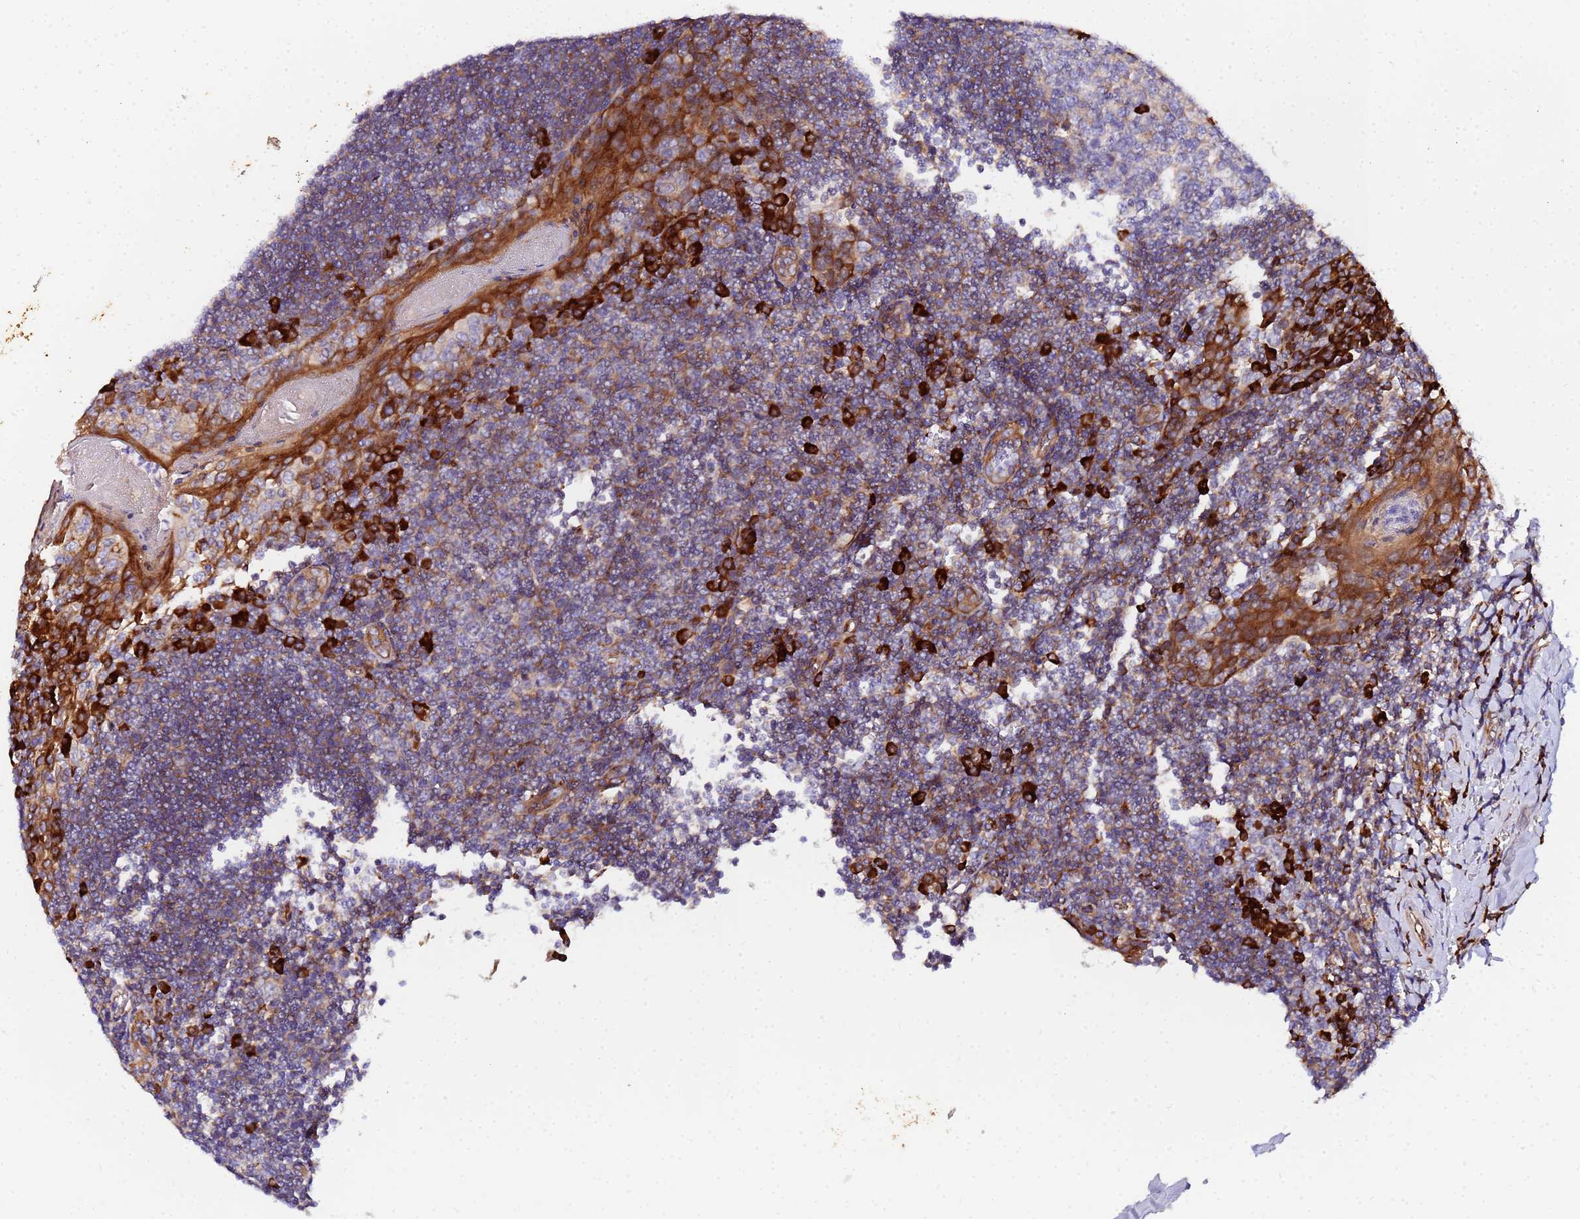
{"staining": {"intensity": "moderate", "quantity": "<25%", "location": "cytoplasmic/membranous"}, "tissue": "tonsil", "cell_type": "Germinal center cells", "image_type": "normal", "snomed": [{"axis": "morphology", "description": "Normal tissue, NOS"}, {"axis": "topography", "description": "Tonsil"}], "caption": "Immunohistochemistry (IHC) histopathology image of normal tonsil: human tonsil stained using immunohistochemistry (IHC) exhibits low levels of moderate protein expression localized specifically in the cytoplasmic/membranous of germinal center cells, appearing as a cytoplasmic/membranous brown color.", "gene": "POM121C", "patient": {"sex": "male", "age": 27}}